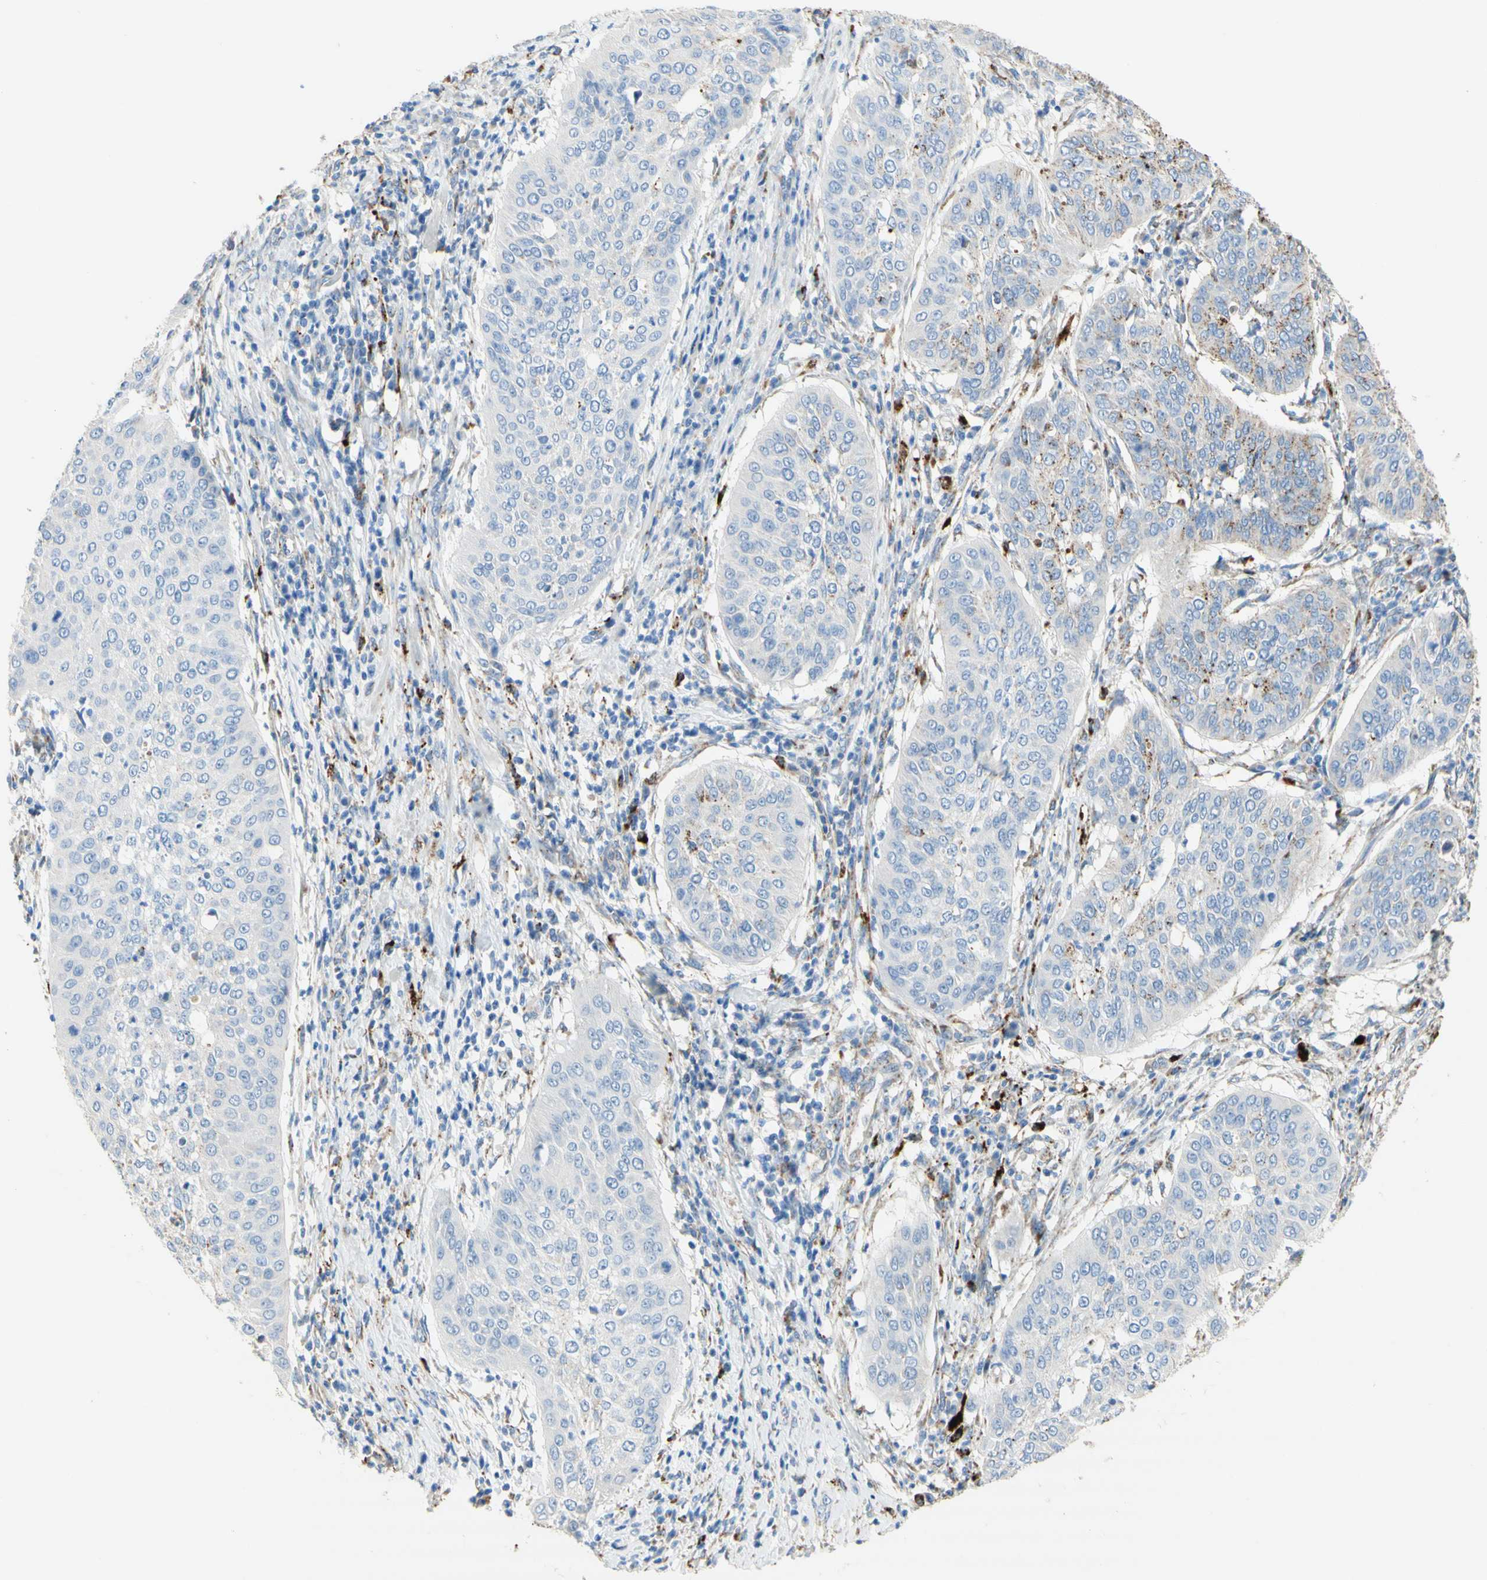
{"staining": {"intensity": "negative", "quantity": "none", "location": "none"}, "tissue": "cervical cancer", "cell_type": "Tumor cells", "image_type": "cancer", "snomed": [{"axis": "morphology", "description": "Normal tissue, NOS"}, {"axis": "morphology", "description": "Squamous cell carcinoma, NOS"}, {"axis": "topography", "description": "Cervix"}], "caption": "Human cervical cancer stained for a protein using IHC demonstrates no positivity in tumor cells.", "gene": "URB2", "patient": {"sex": "female", "age": 39}}